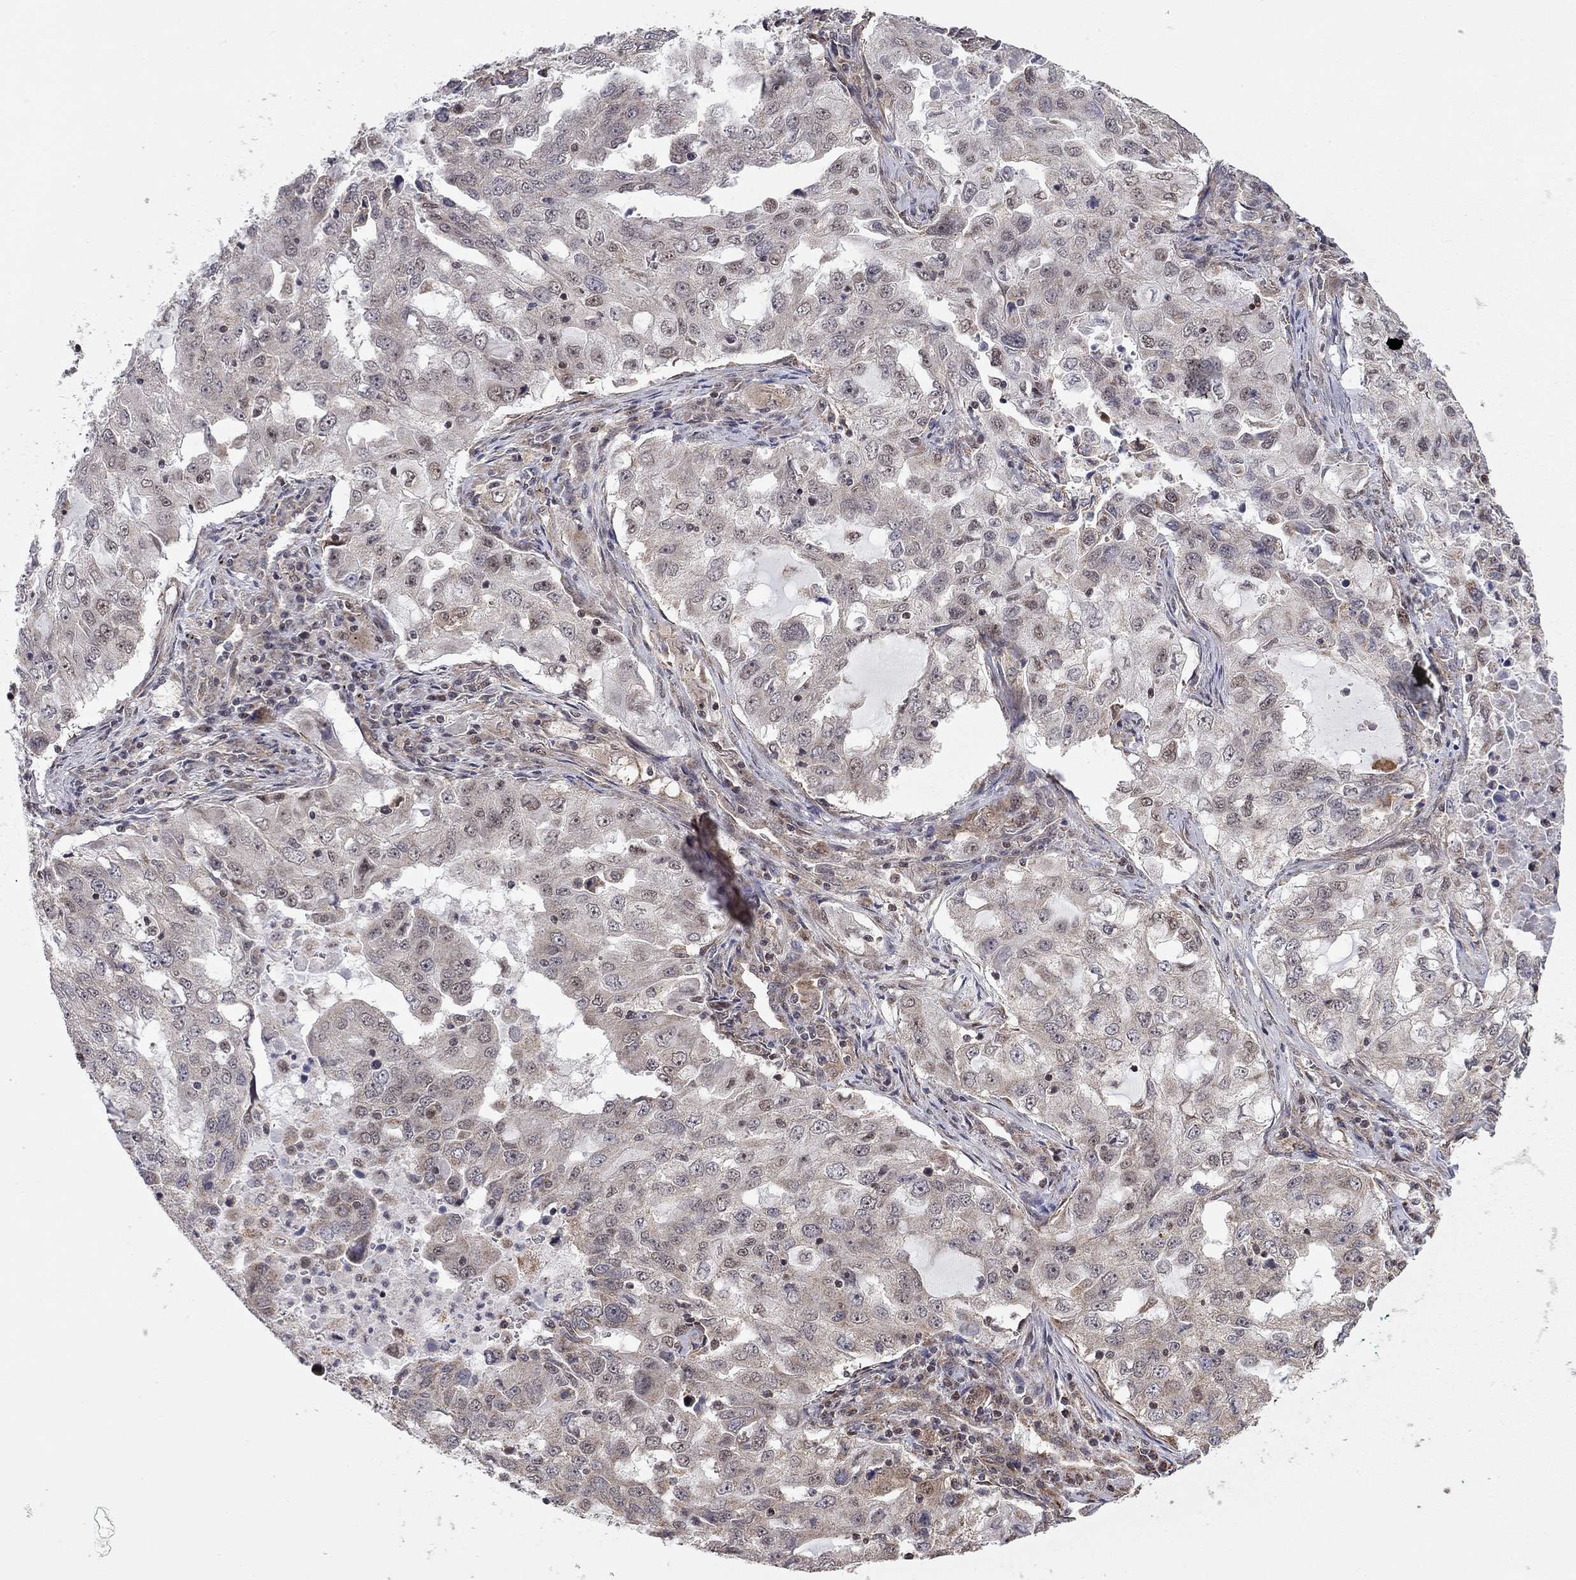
{"staining": {"intensity": "negative", "quantity": "none", "location": "none"}, "tissue": "lung cancer", "cell_type": "Tumor cells", "image_type": "cancer", "snomed": [{"axis": "morphology", "description": "Adenocarcinoma, NOS"}, {"axis": "topography", "description": "Lung"}], "caption": "Tumor cells show no significant staining in lung adenocarcinoma.", "gene": "TDP1", "patient": {"sex": "female", "age": 61}}